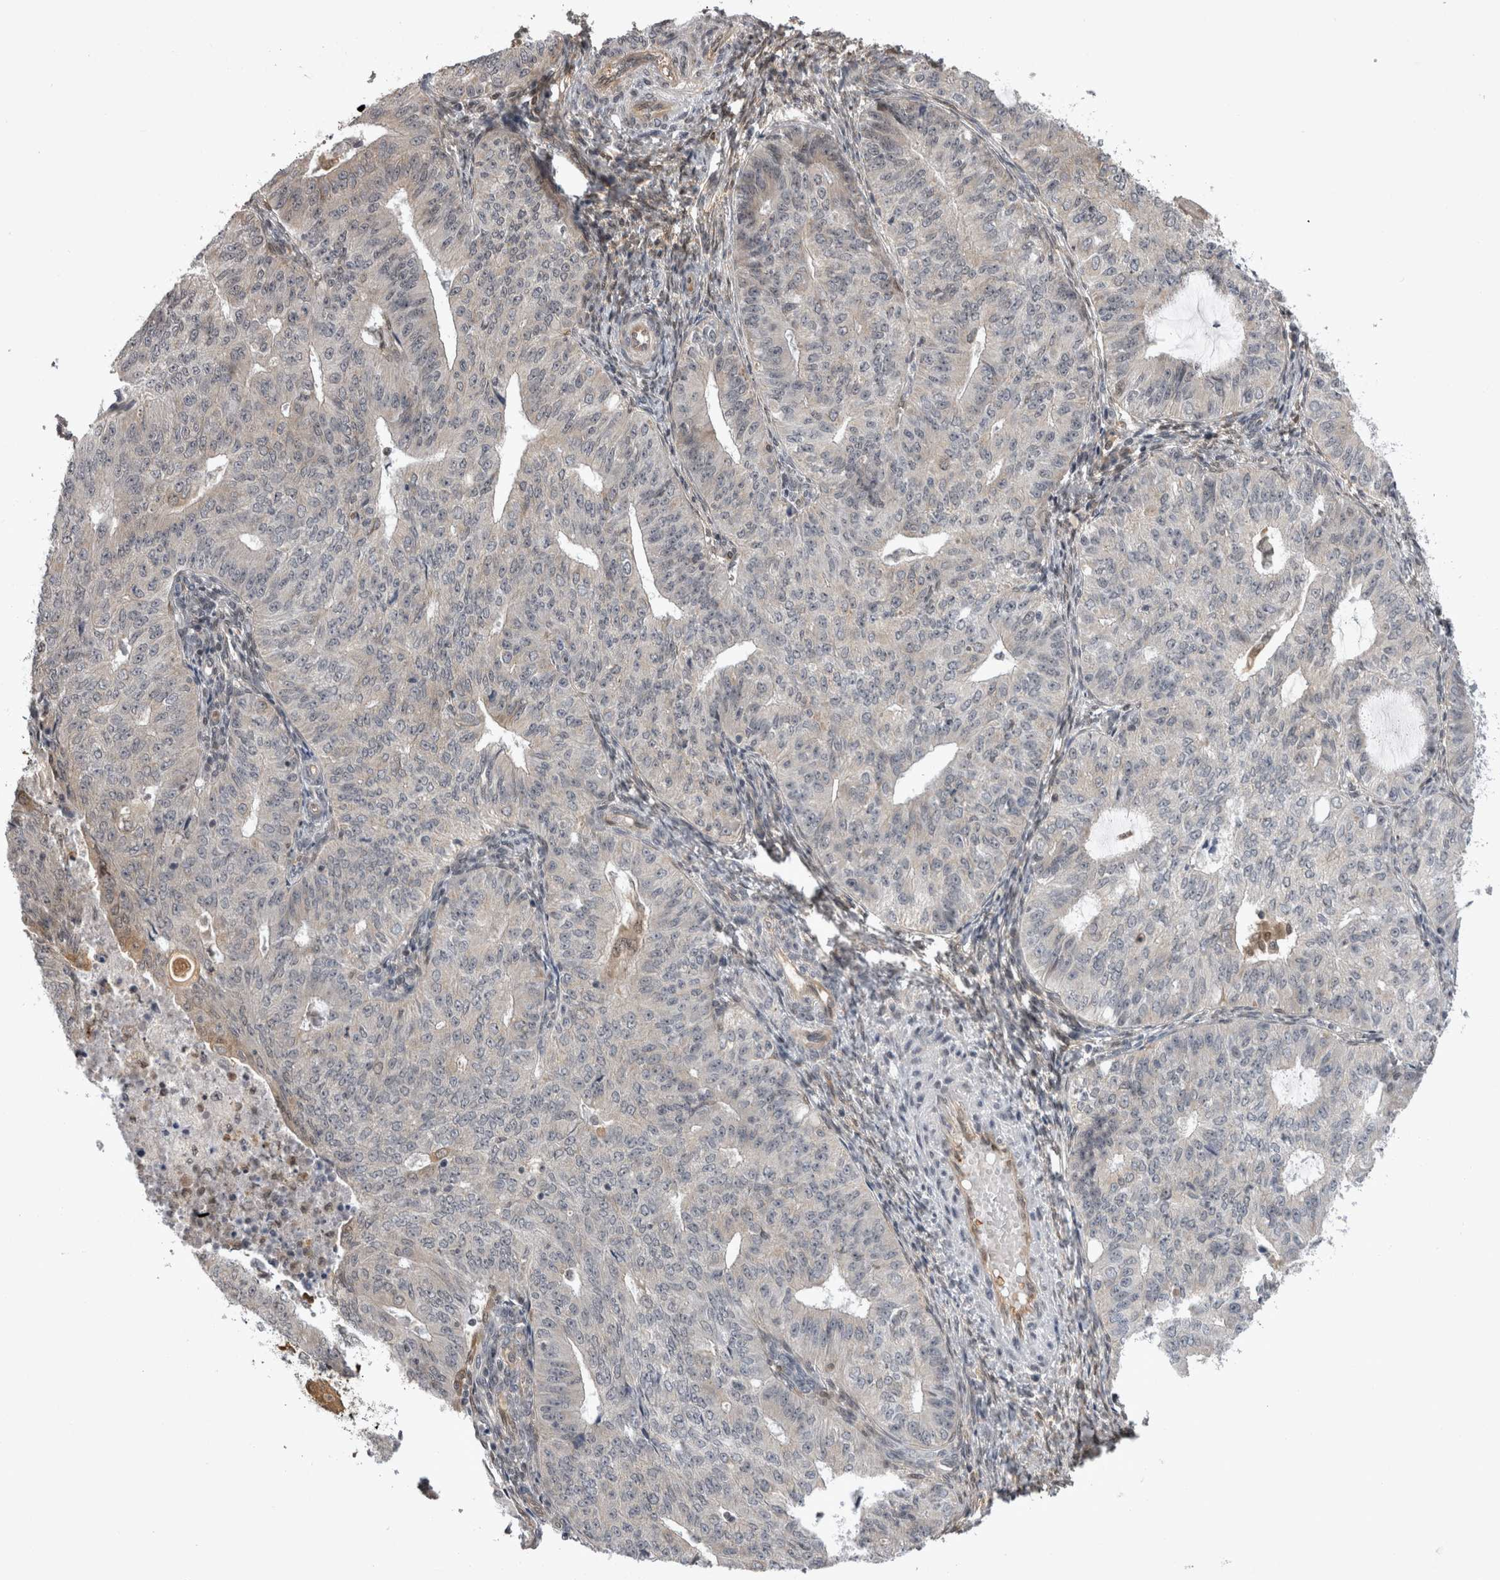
{"staining": {"intensity": "weak", "quantity": "<25%", "location": "cytoplasmic/membranous"}, "tissue": "endometrial cancer", "cell_type": "Tumor cells", "image_type": "cancer", "snomed": [{"axis": "morphology", "description": "Adenocarcinoma, NOS"}, {"axis": "topography", "description": "Endometrium"}], "caption": "A micrograph of endometrial cancer (adenocarcinoma) stained for a protein shows no brown staining in tumor cells.", "gene": "CHIC2", "patient": {"sex": "female", "age": 32}}